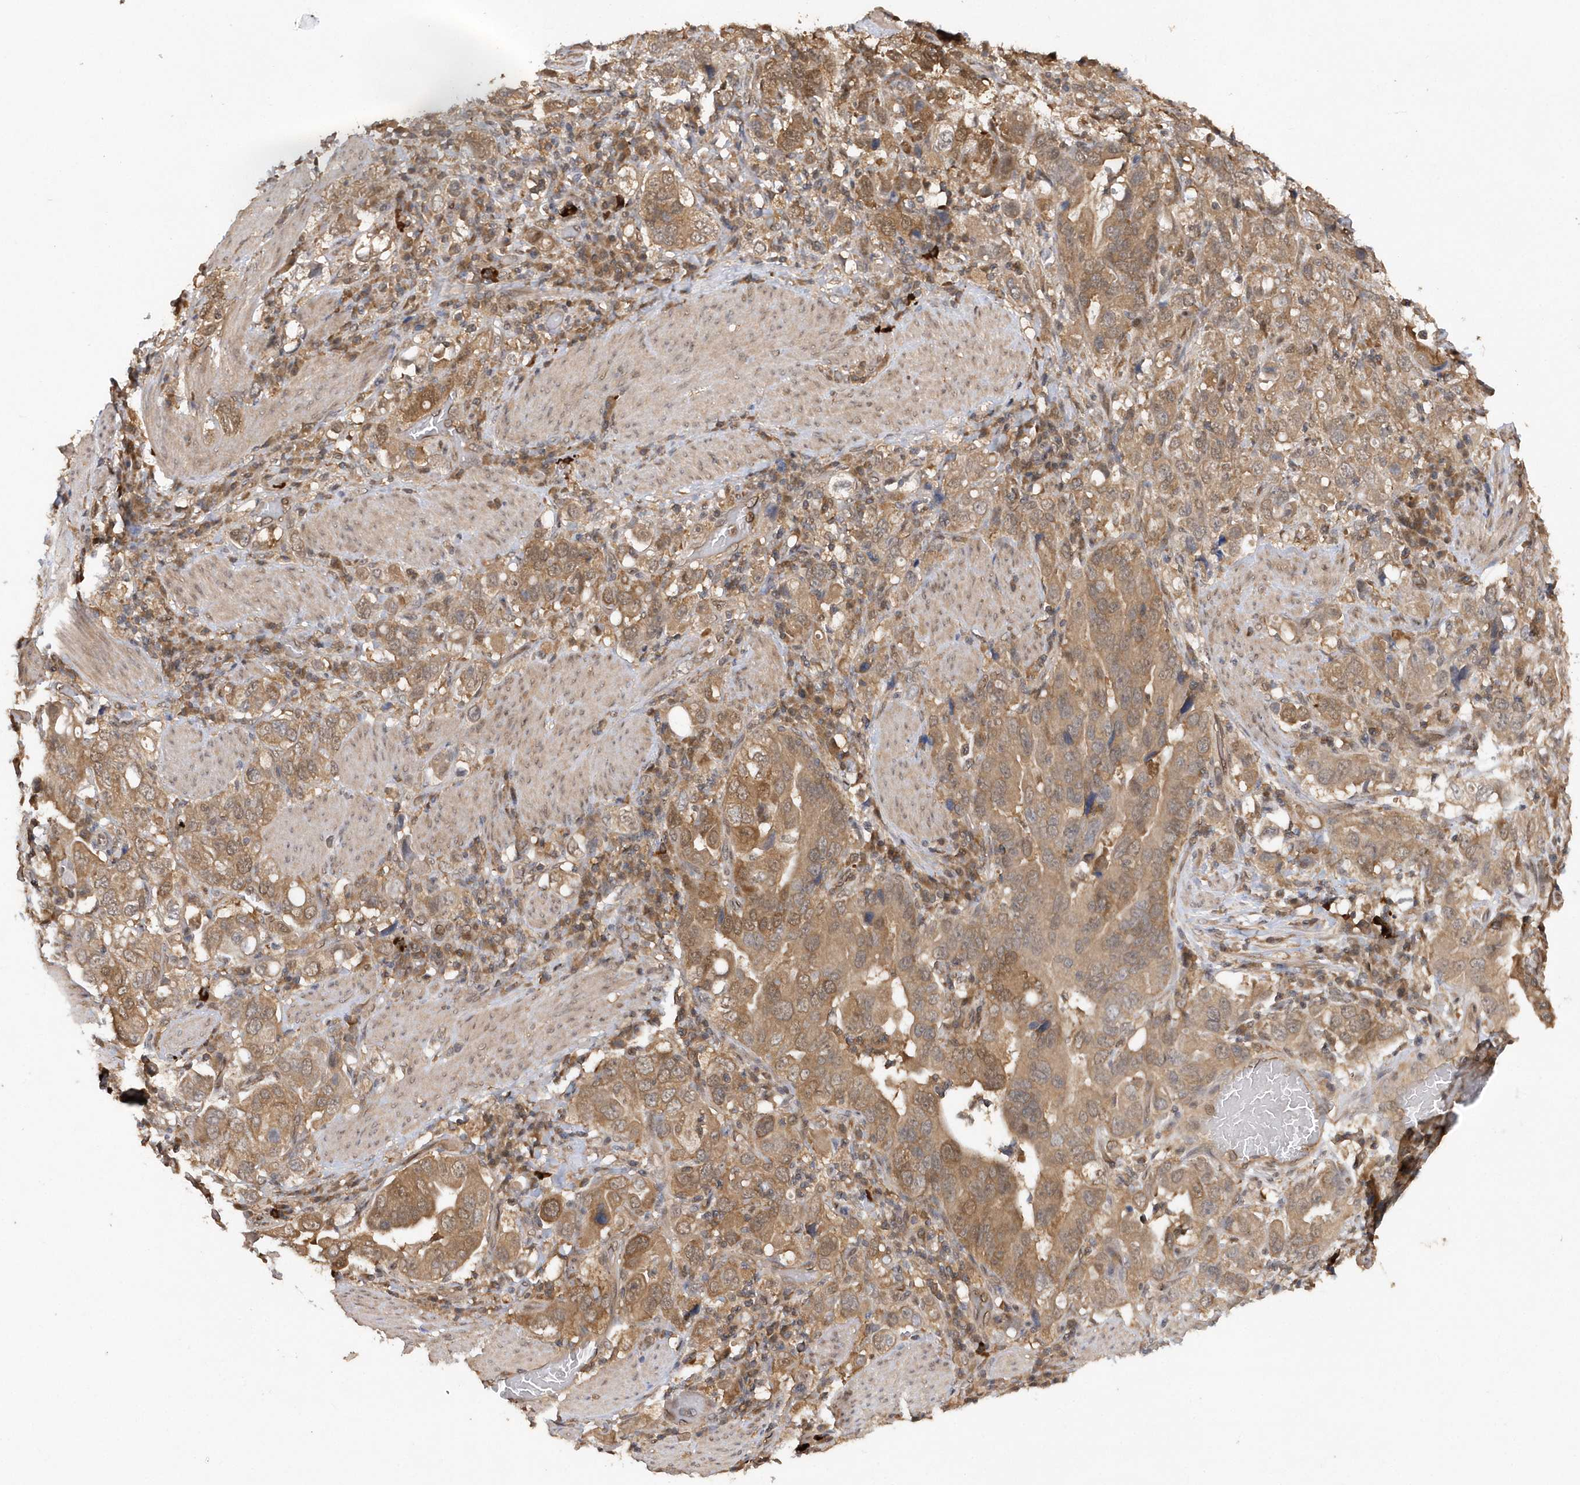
{"staining": {"intensity": "moderate", "quantity": ">75%", "location": "cytoplasmic/membranous"}, "tissue": "stomach cancer", "cell_type": "Tumor cells", "image_type": "cancer", "snomed": [{"axis": "morphology", "description": "Adenocarcinoma, NOS"}, {"axis": "topography", "description": "Stomach, upper"}], "caption": "Protein expression analysis of stomach cancer (adenocarcinoma) displays moderate cytoplasmic/membranous staining in about >75% of tumor cells.", "gene": "RPE", "patient": {"sex": "male", "age": 62}}